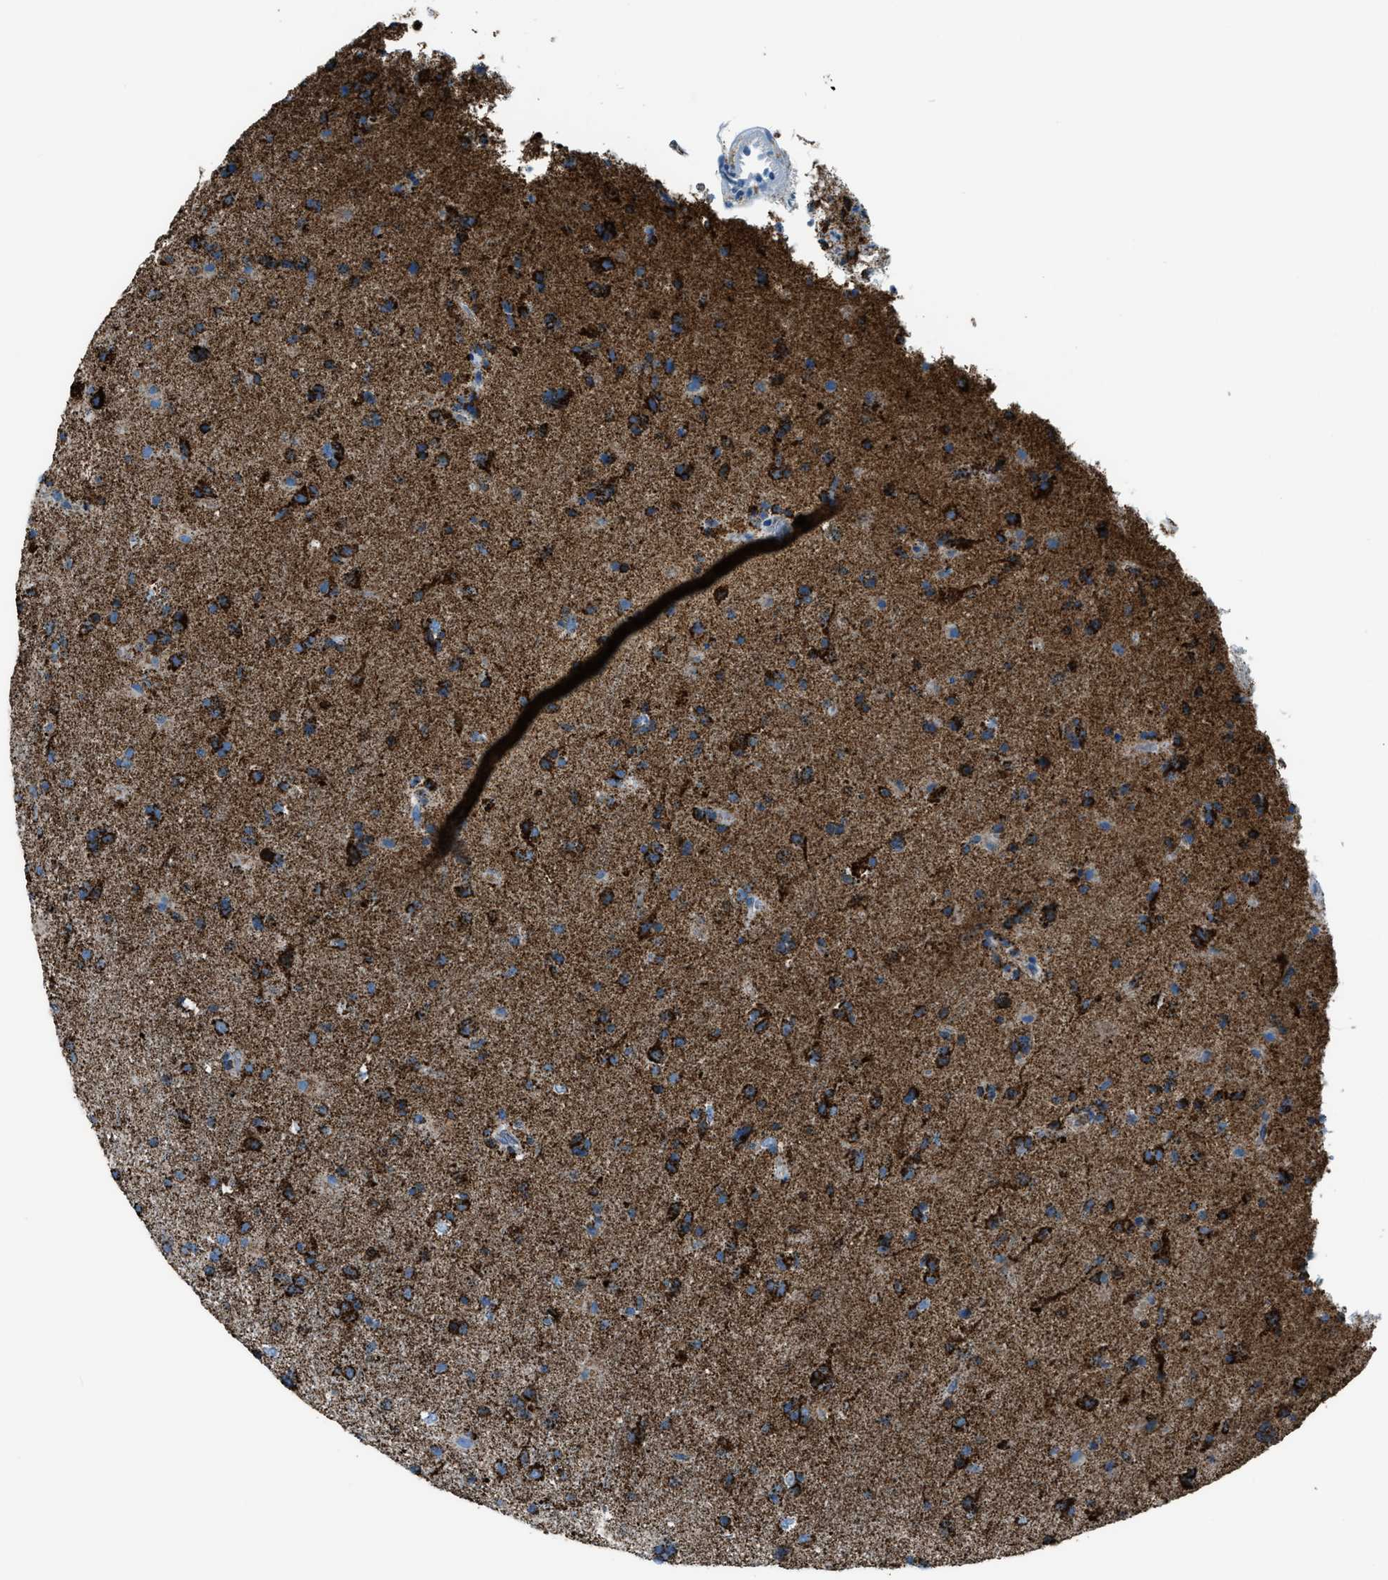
{"staining": {"intensity": "strong", "quantity": ">75%", "location": "cytoplasmic/membranous"}, "tissue": "glioma", "cell_type": "Tumor cells", "image_type": "cancer", "snomed": [{"axis": "morphology", "description": "Glioma, malignant, Low grade"}, {"axis": "topography", "description": "Brain"}], "caption": "Protein staining shows strong cytoplasmic/membranous expression in approximately >75% of tumor cells in malignant glioma (low-grade).", "gene": "MDH2", "patient": {"sex": "male", "age": 65}}